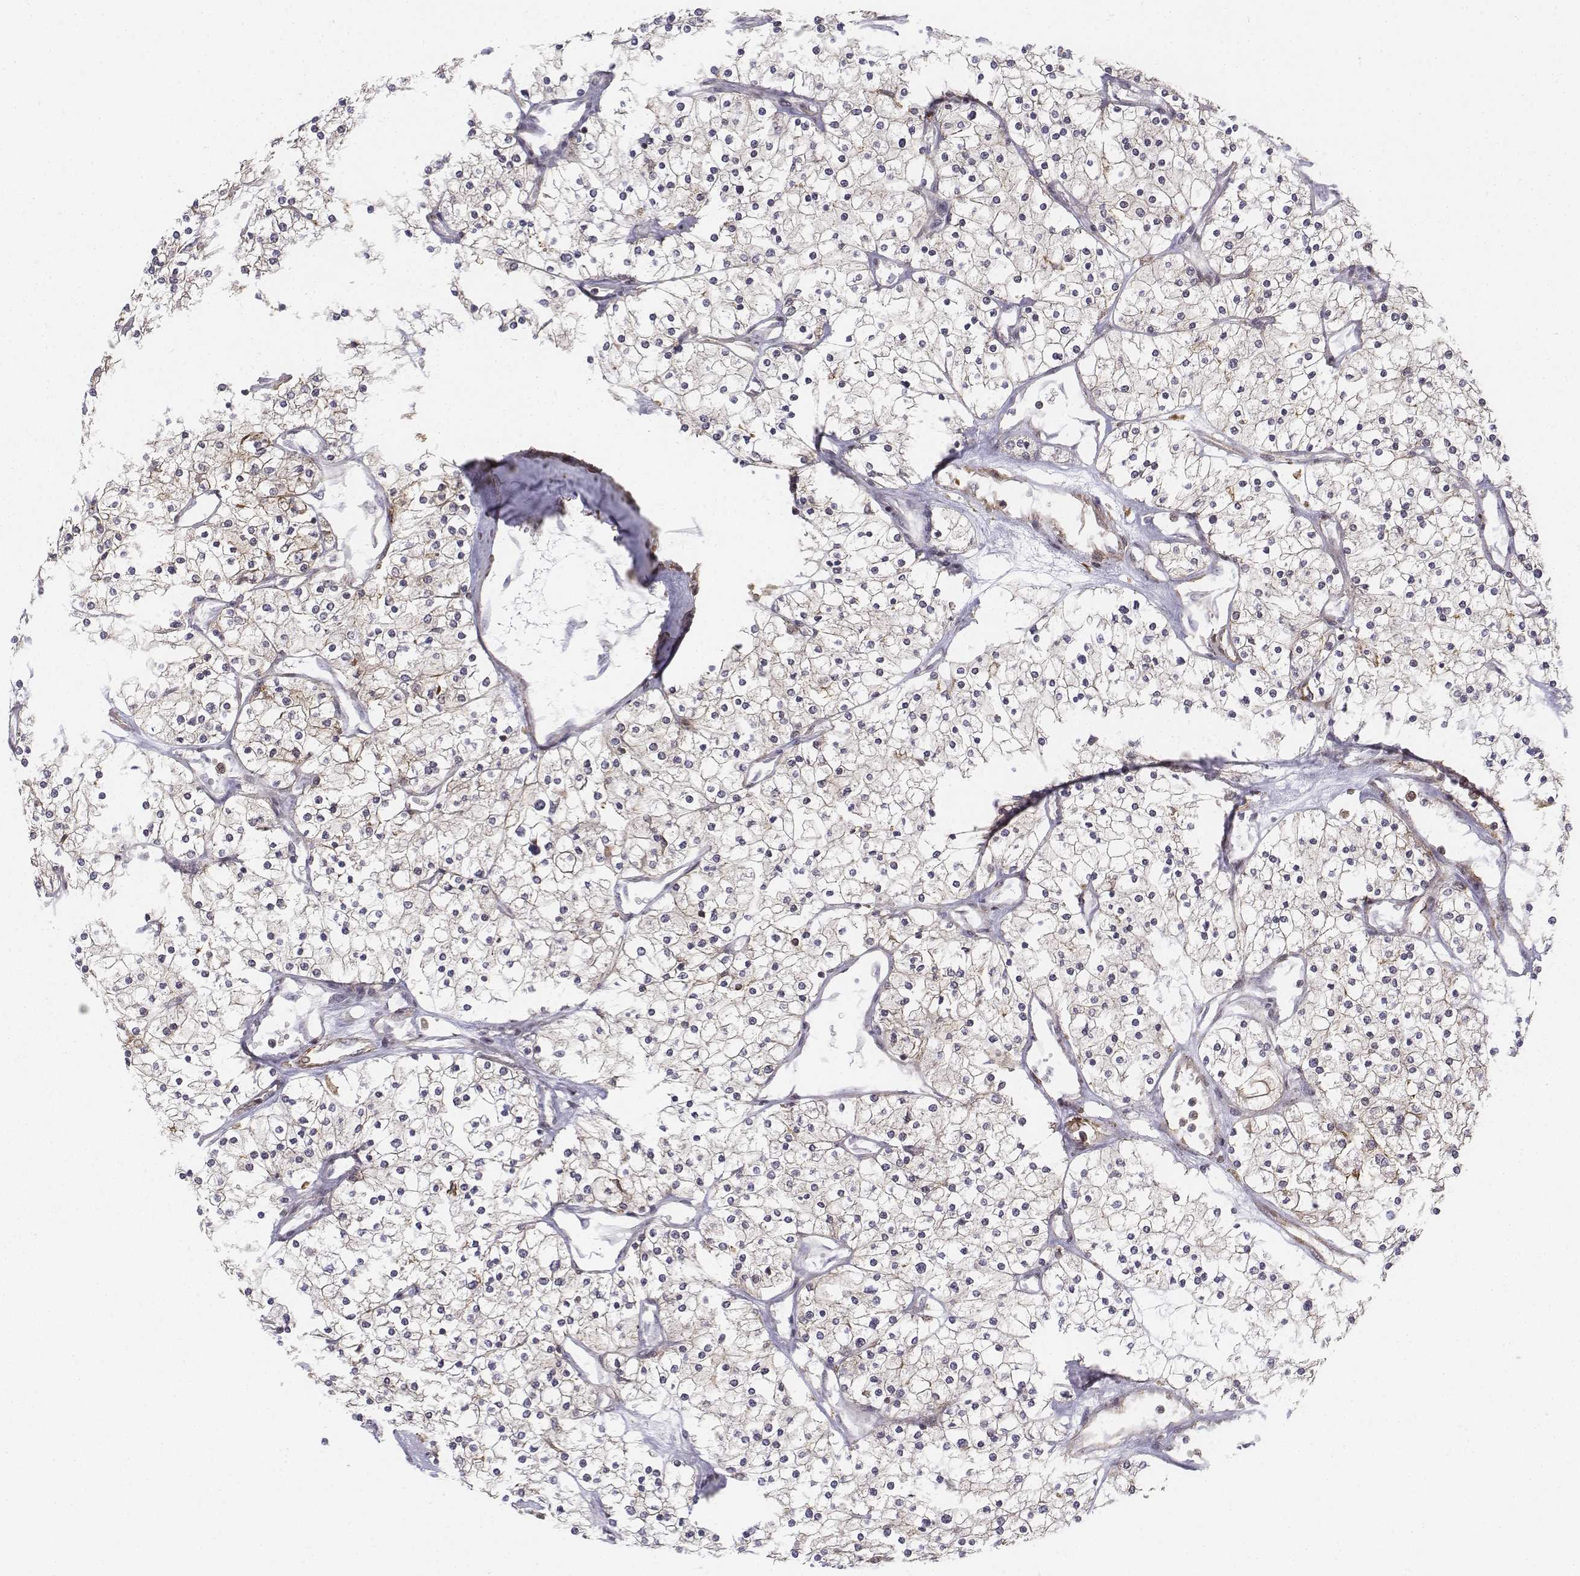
{"staining": {"intensity": "weak", "quantity": "<25%", "location": "cytoplasmic/membranous"}, "tissue": "renal cancer", "cell_type": "Tumor cells", "image_type": "cancer", "snomed": [{"axis": "morphology", "description": "Adenocarcinoma, NOS"}, {"axis": "topography", "description": "Kidney"}], "caption": "Renal adenocarcinoma stained for a protein using IHC displays no staining tumor cells.", "gene": "ZFYVE19", "patient": {"sex": "male", "age": 80}}